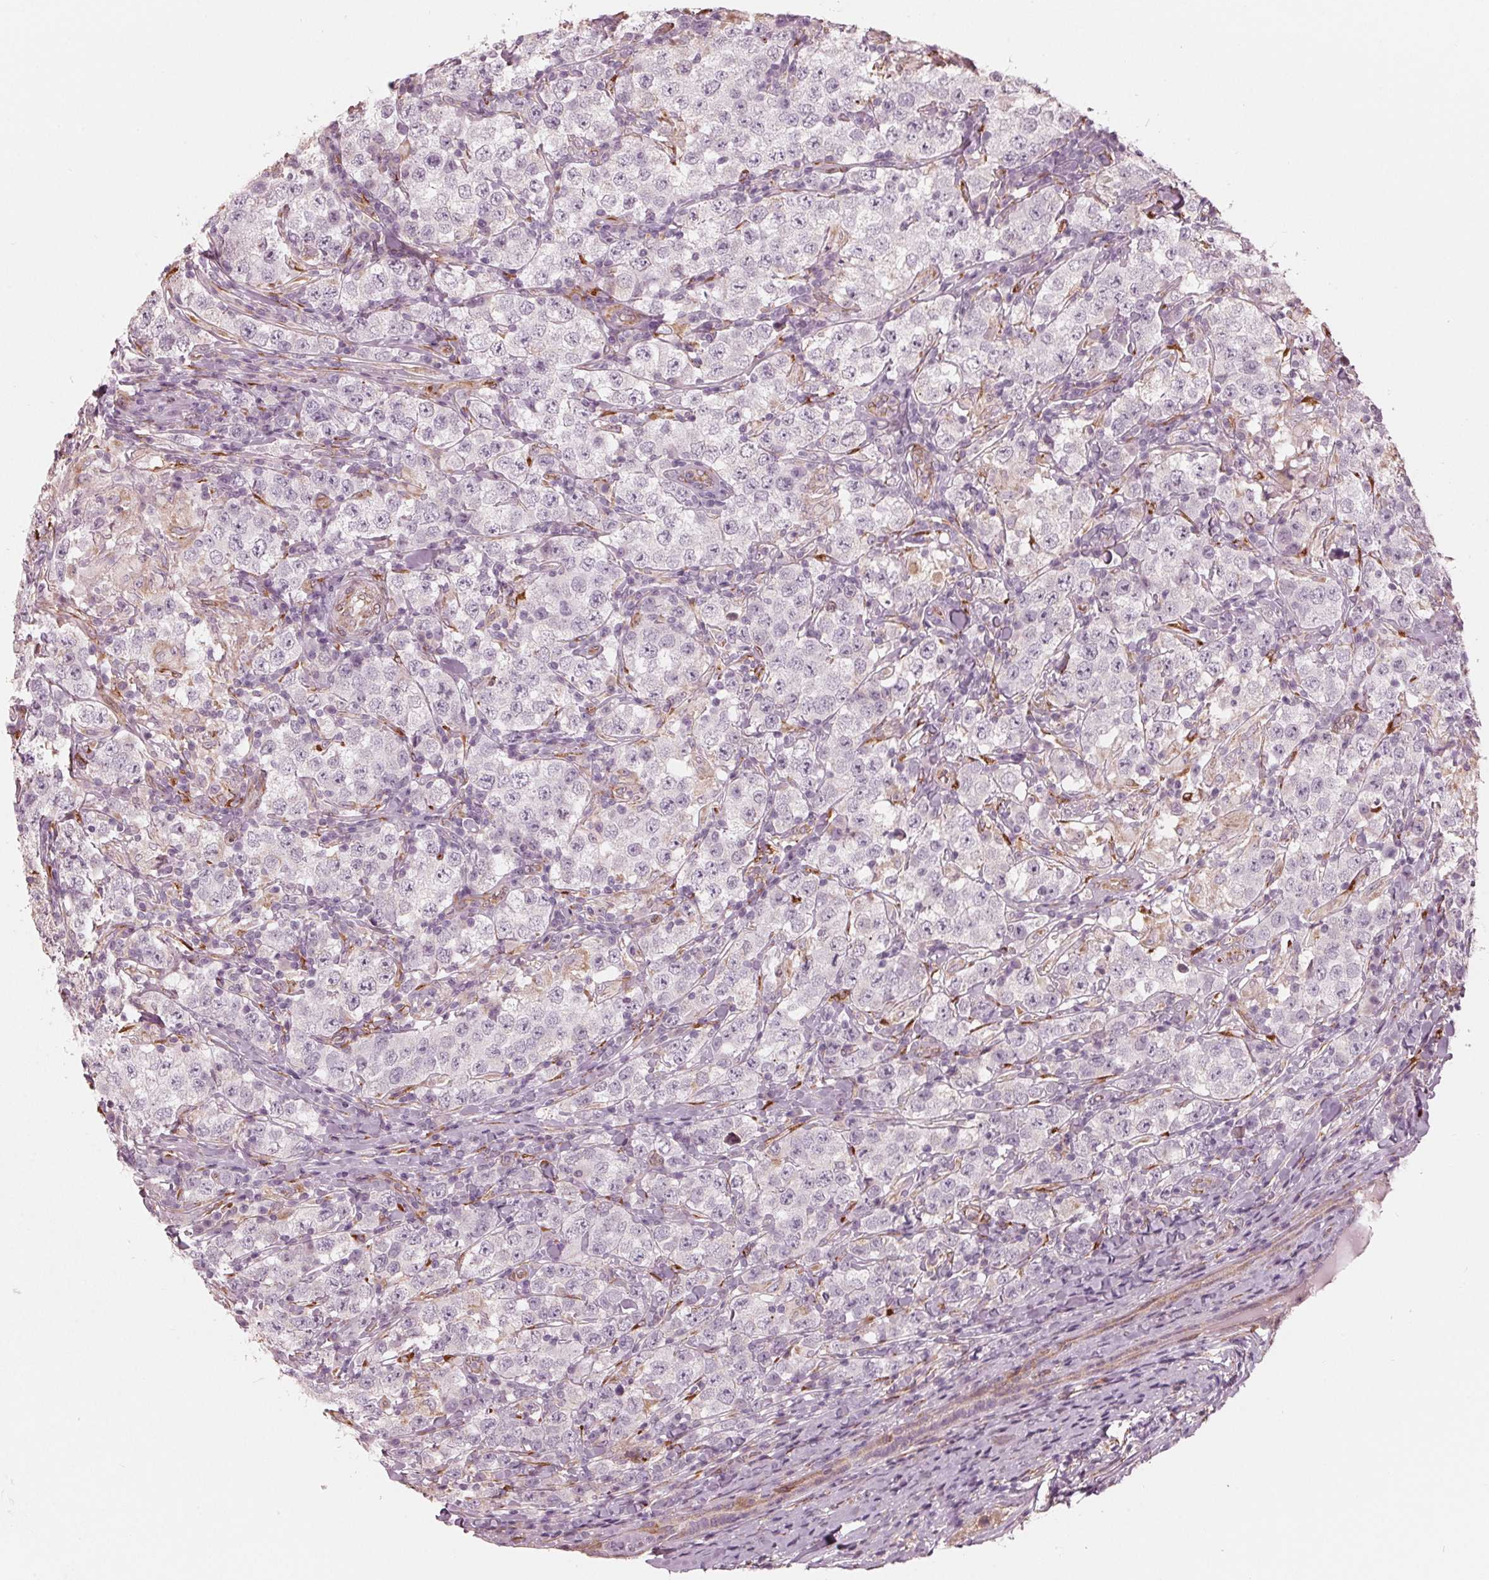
{"staining": {"intensity": "negative", "quantity": "none", "location": "none"}, "tissue": "testis cancer", "cell_type": "Tumor cells", "image_type": "cancer", "snomed": [{"axis": "morphology", "description": "Seminoma, NOS"}, {"axis": "morphology", "description": "Carcinoma, Embryonal, NOS"}, {"axis": "topography", "description": "Testis"}], "caption": "Embryonal carcinoma (testis) stained for a protein using immunohistochemistry reveals no staining tumor cells.", "gene": "IKBIP", "patient": {"sex": "male", "age": 41}}